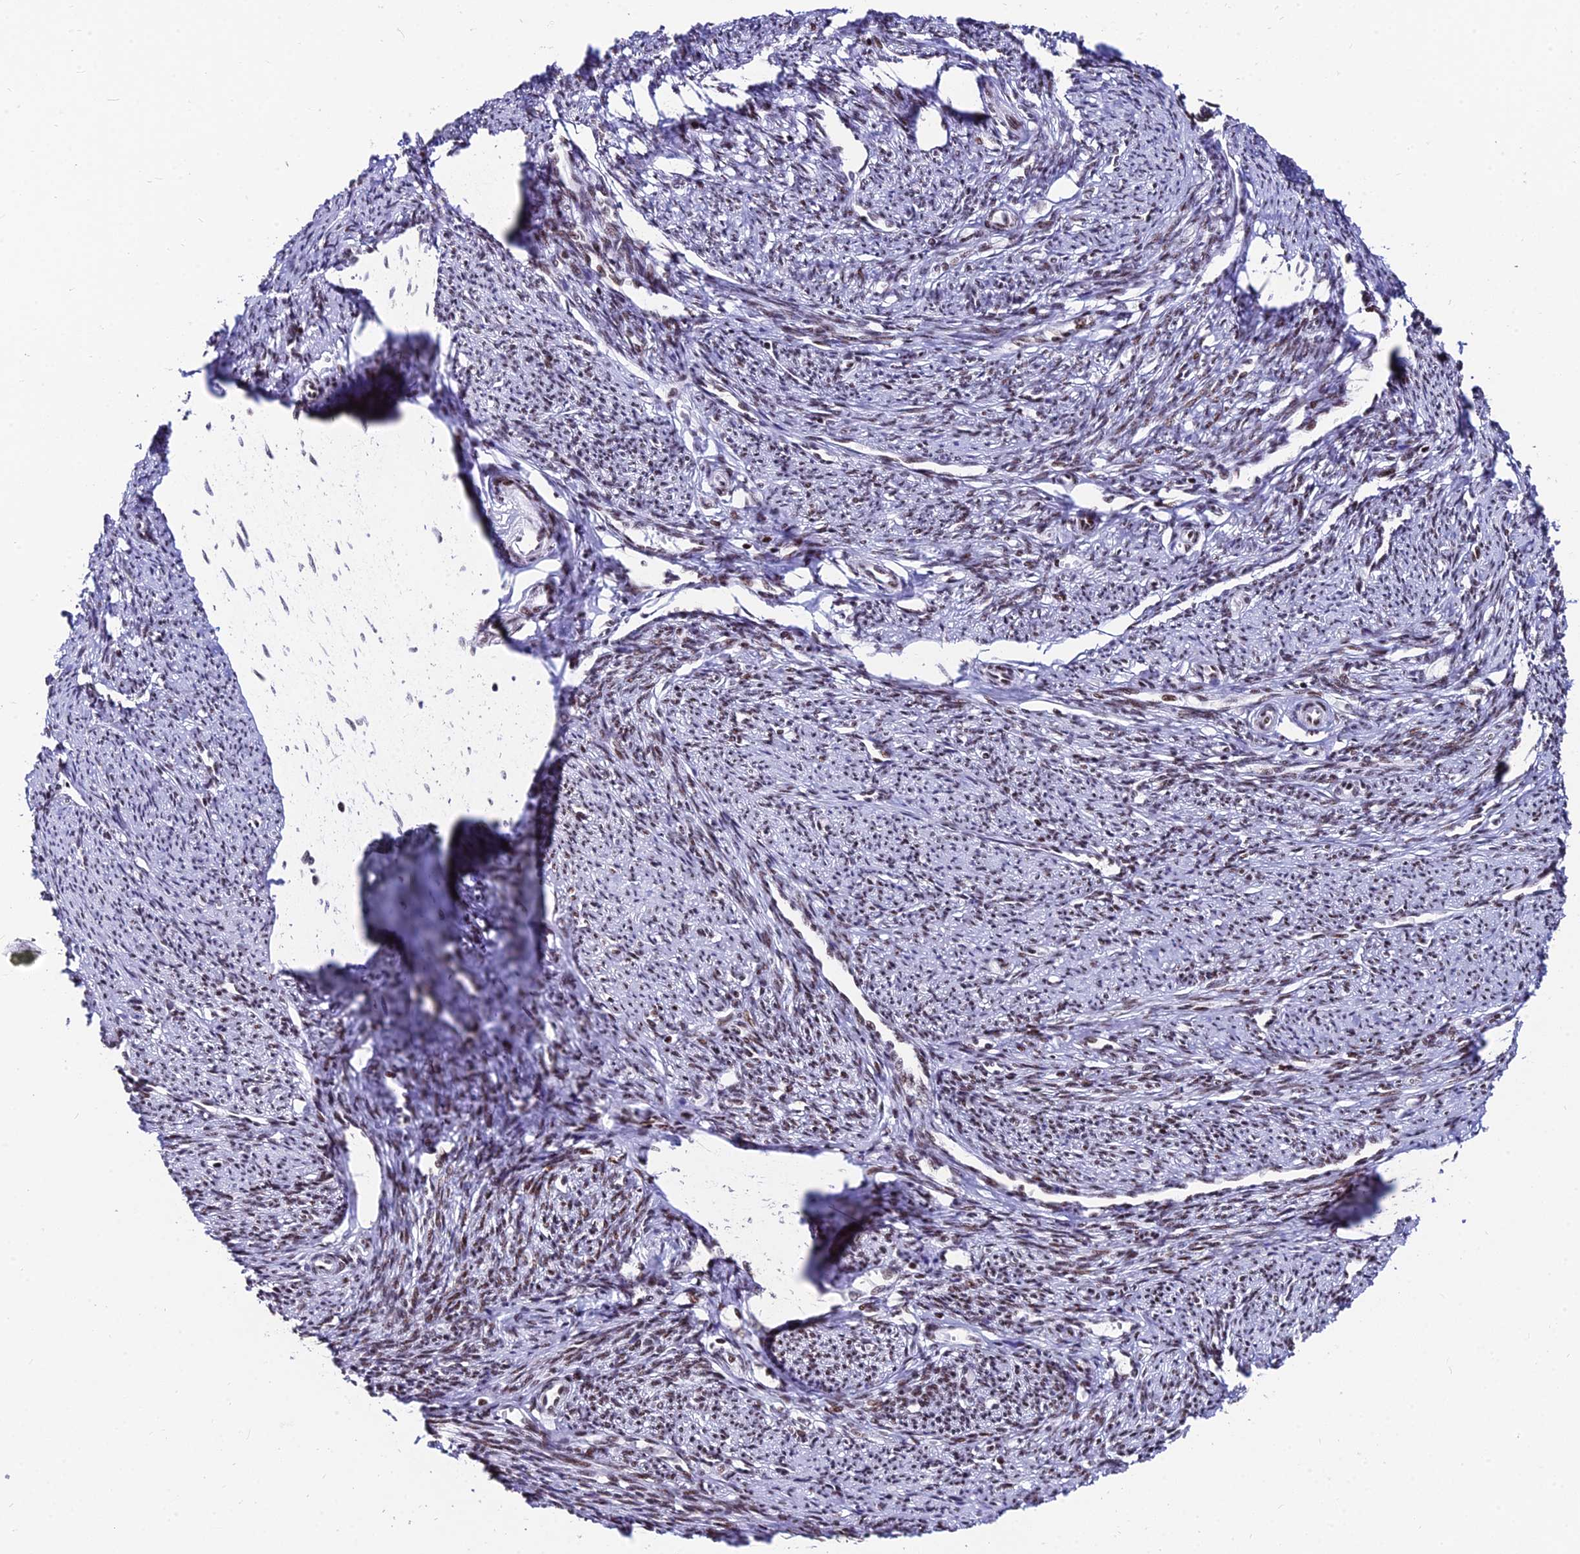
{"staining": {"intensity": "moderate", "quantity": ">75%", "location": "nuclear"}, "tissue": "smooth muscle", "cell_type": "Smooth muscle cells", "image_type": "normal", "snomed": [{"axis": "morphology", "description": "Normal tissue, NOS"}, {"axis": "topography", "description": "Smooth muscle"}, {"axis": "topography", "description": "Uterus"}], "caption": "High-power microscopy captured an immunohistochemistry histopathology image of unremarkable smooth muscle, revealing moderate nuclear expression in about >75% of smooth muscle cells.", "gene": "HNRNPH1", "patient": {"sex": "female", "age": 59}}